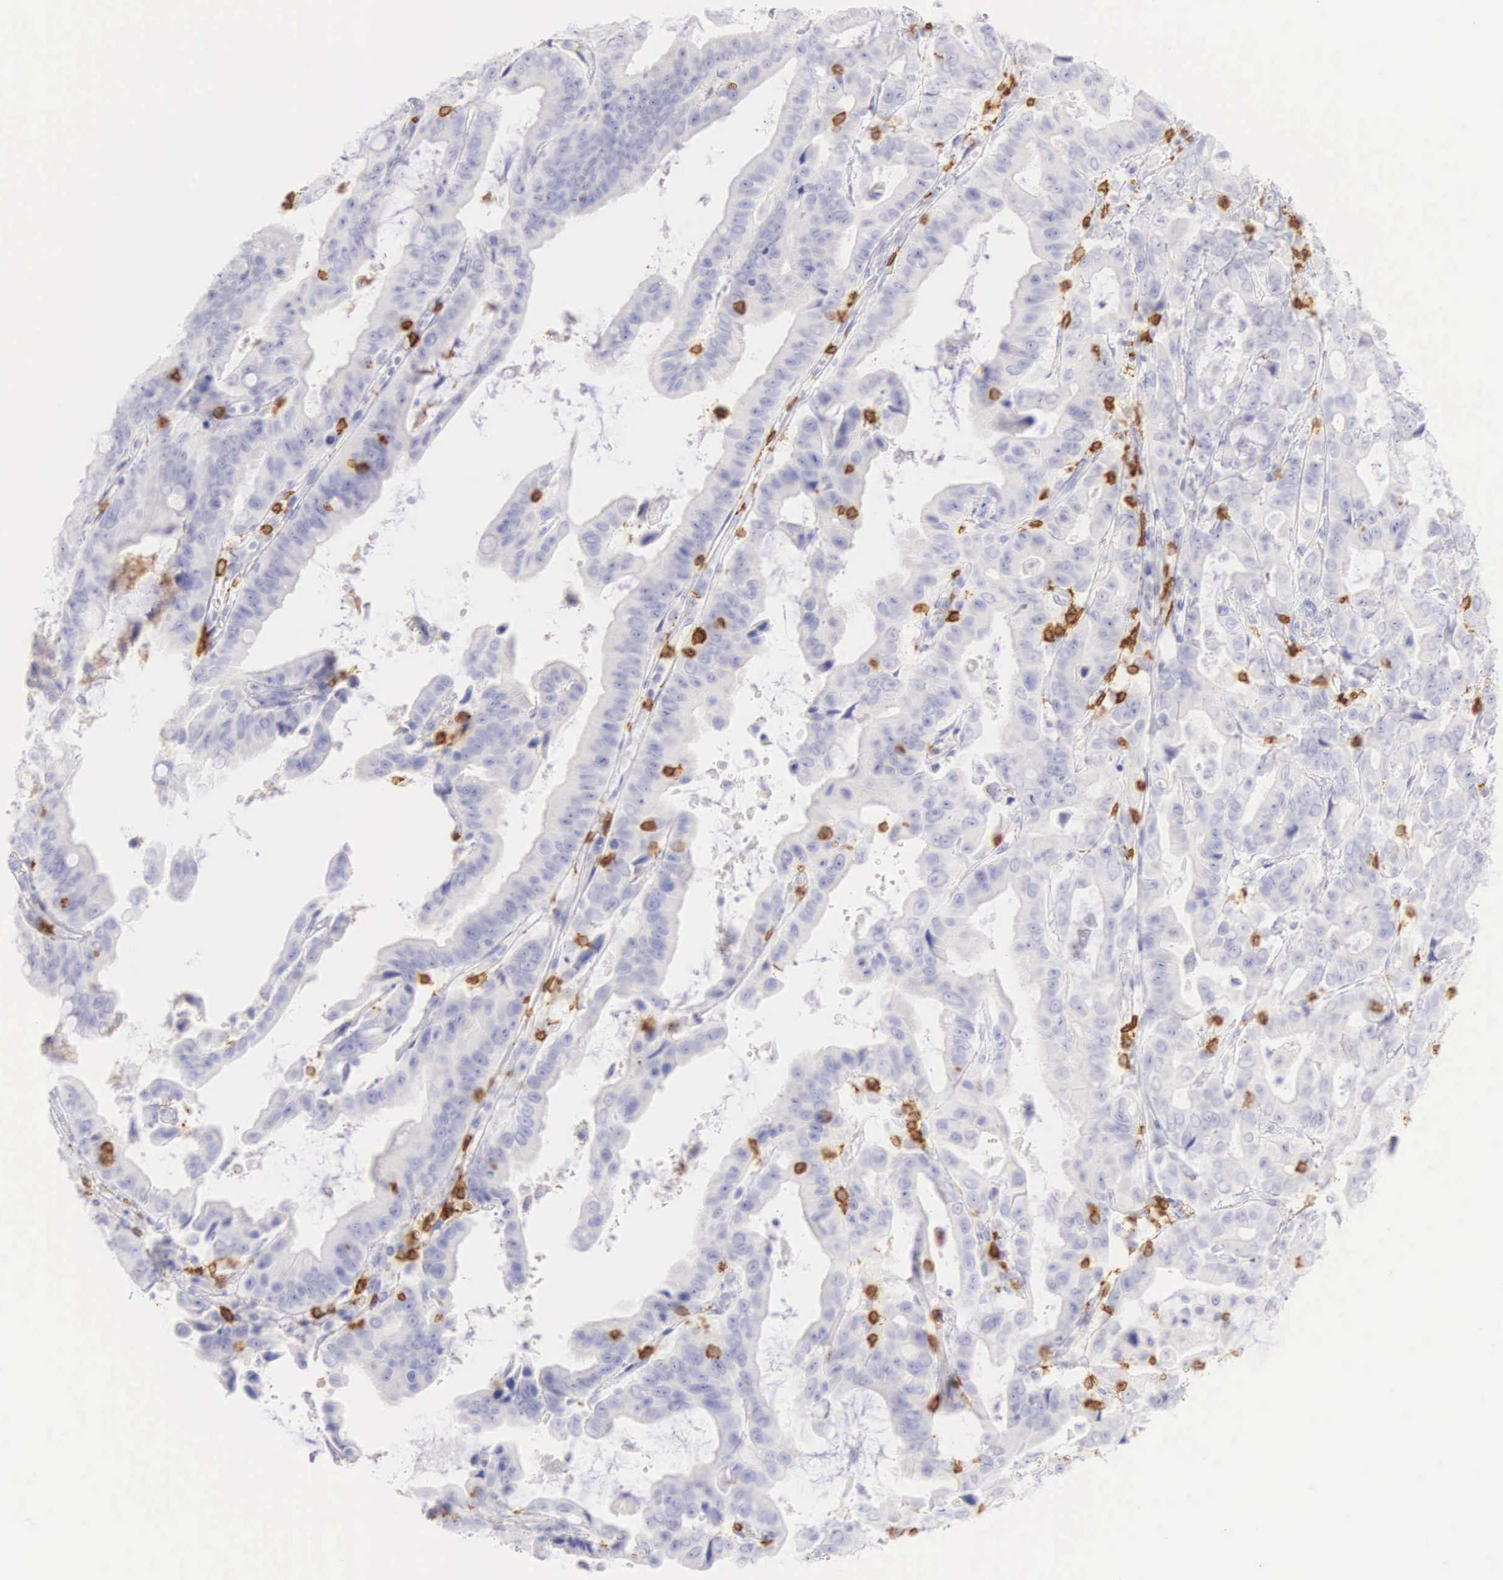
{"staining": {"intensity": "negative", "quantity": "none", "location": "none"}, "tissue": "stomach cancer", "cell_type": "Tumor cells", "image_type": "cancer", "snomed": [{"axis": "morphology", "description": "Adenocarcinoma, NOS"}, {"axis": "topography", "description": "Stomach, upper"}], "caption": "DAB (3,3'-diaminobenzidine) immunohistochemical staining of human adenocarcinoma (stomach) exhibits no significant positivity in tumor cells. Brightfield microscopy of IHC stained with DAB (brown) and hematoxylin (blue), captured at high magnification.", "gene": "CD3E", "patient": {"sex": "male", "age": 63}}